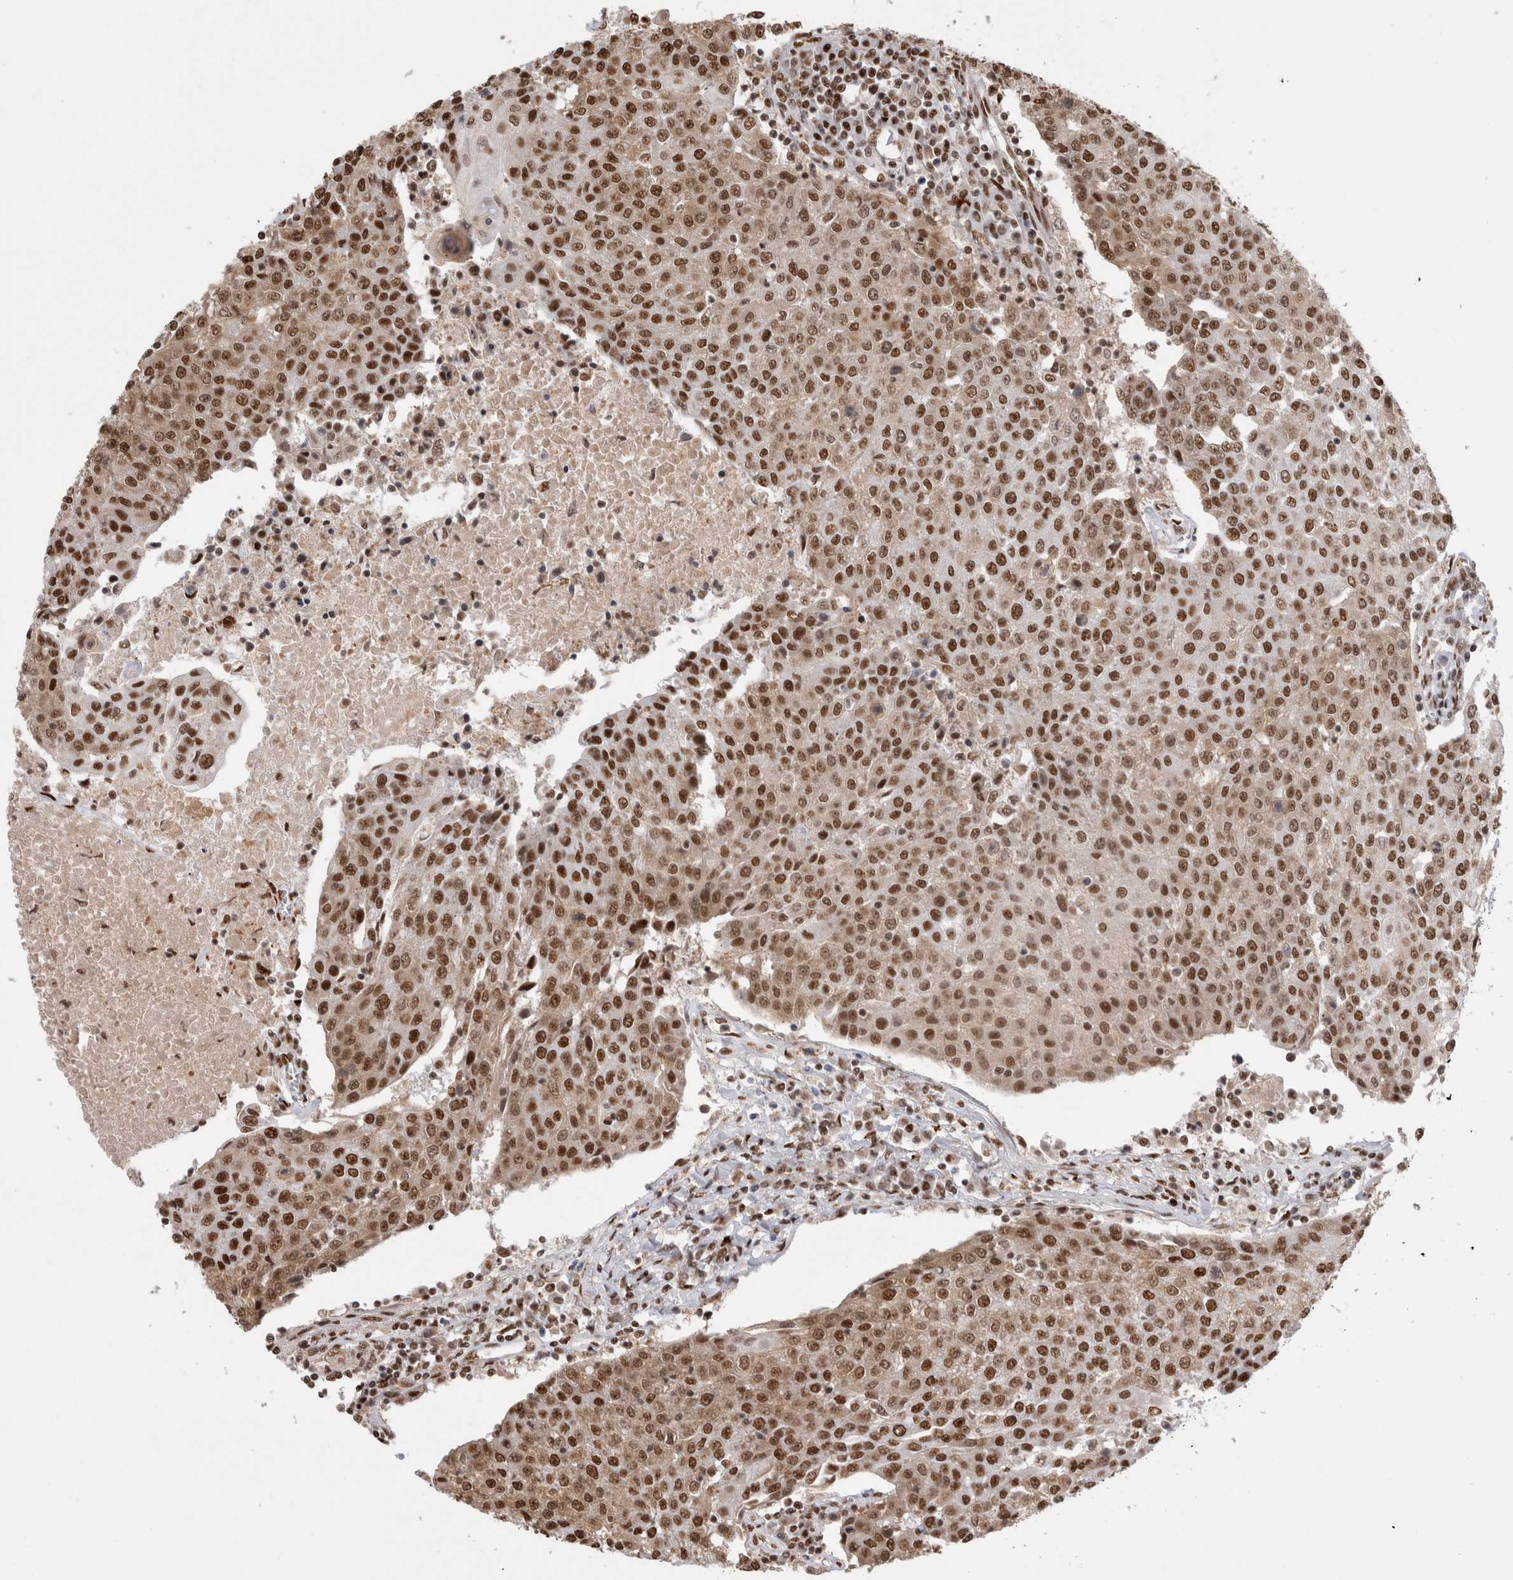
{"staining": {"intensity": "strong", "quantity": ">75%", "location": "cytoplasmic/membranous,nuclear"}, "tissue": "urothelial cancer", "cell_type": "Tumor cells", "image_type": "cancer", "snomed": [{"axis": "morphology", "description": "Urothelial carcinoma, High grade"}, {"axis": "topography", "description": "Urinary bladder"}], "caption": "IHC image of high-grade urothelial carcinoma stained for a protein (brown), which reveals high levels of strong cytoplasmic/membranous and nuclear positivity in approximately >75% of tumor cells.", "gene": "EYA2", "patient": {"sex": "female", "age": 85}}